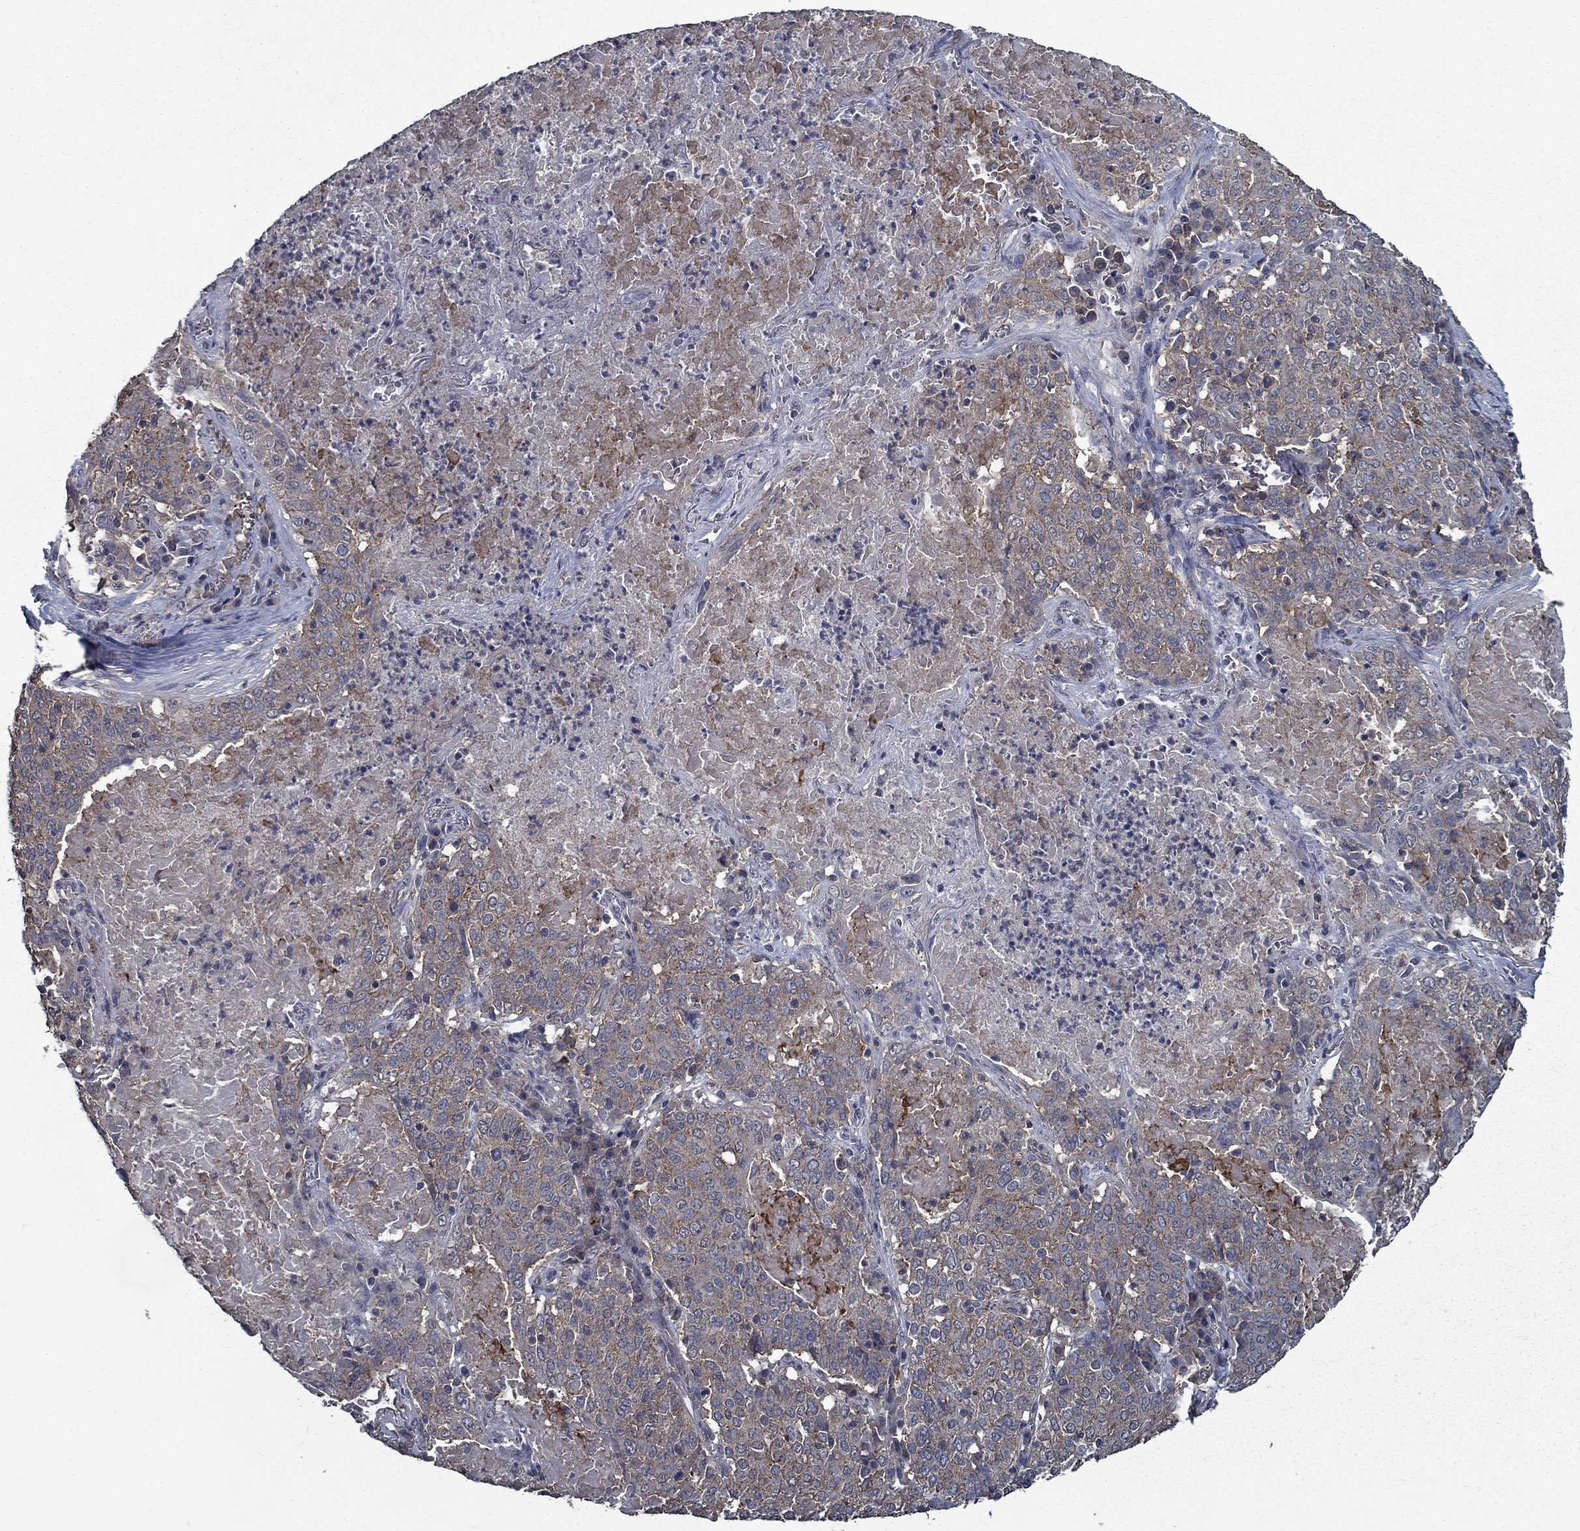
{"staining": {"intensity": "moderate", "quantity": "25%-75%", "location": "cytoplasmic/membranous"}, "tissue": "lung cancer", "cell_type": "Tumor cells", "image_type": "cancer", "snomed": [{"axis": "morphology", "description": "Squamous cell carcinoma, NOS"}, {"axis": "topography", "description": "Lung"}], "caption": "Squamous cell carcinoma (lung) stained with immunohistochemistry displays moderate cytoplasmic/membranous staining in approximately 25%-75% of tumor cells.", "gene": "SLC44A1", "patient": {"sex": "male", "age": 82}}